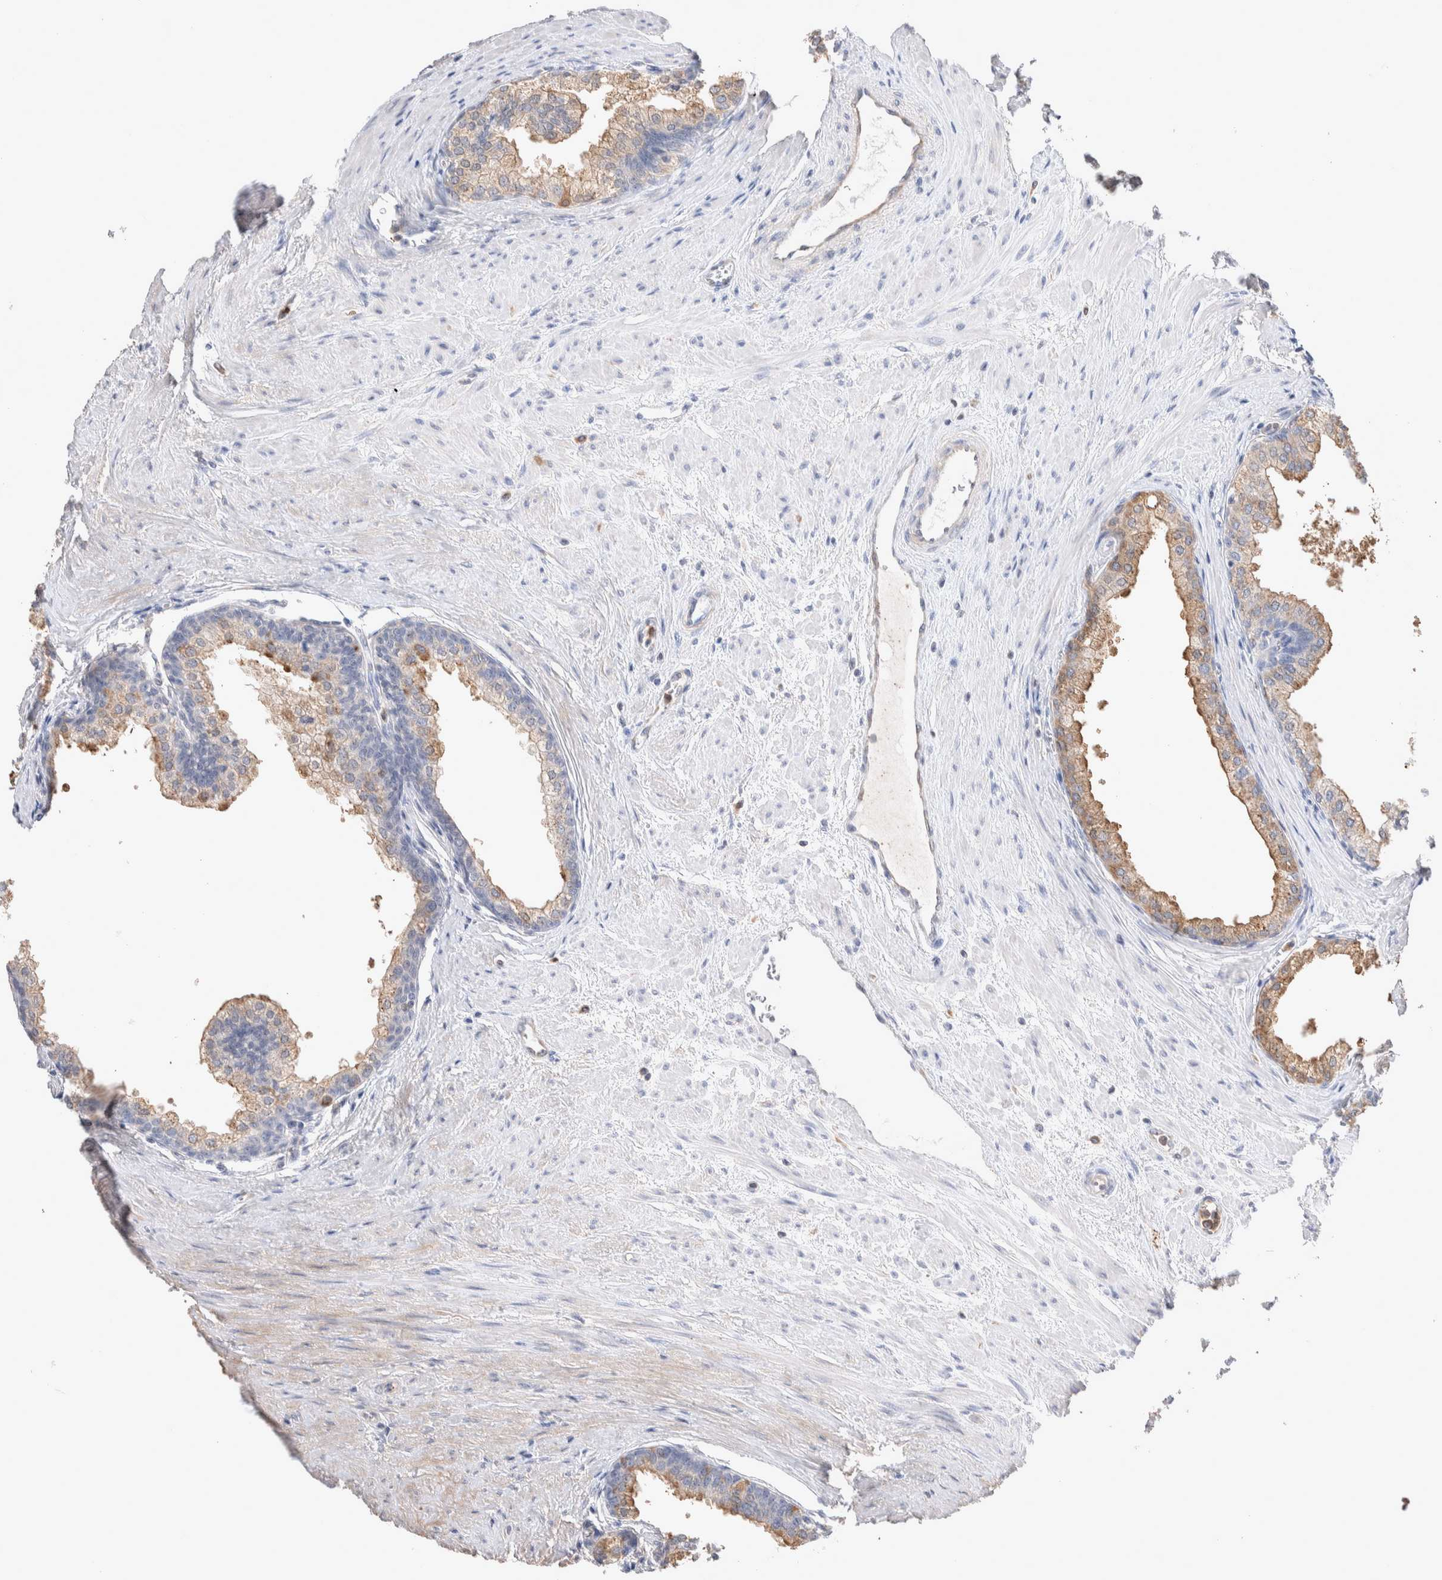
{"staining": {"intensity": "moderate", "quantity": "25%-75%", "location": "cytoplasmic/membranous"}, "tissue": "prostate", "cell_type": "Glandular cells", "image_type": "normal", "snomed": [{"axis": "morphology", "description": "Normal tissue, NOS"}, {"axis": "morphology", "description": "Urothelial carcinoma, Low grade"}, {"axis": "topography", "description": "Urinary bladder"}, {"axis": "topography", "description": "Prostate"}], "caption": "This is a photomicrograph of immunohistochemistry (IHC) staining of unremarkable prostate, which shows moderate positivity in the cytoplasmic/membranous of glandular cells.", "gene": "FFAR2", "patient": {"sex": "male", "age": 60}}